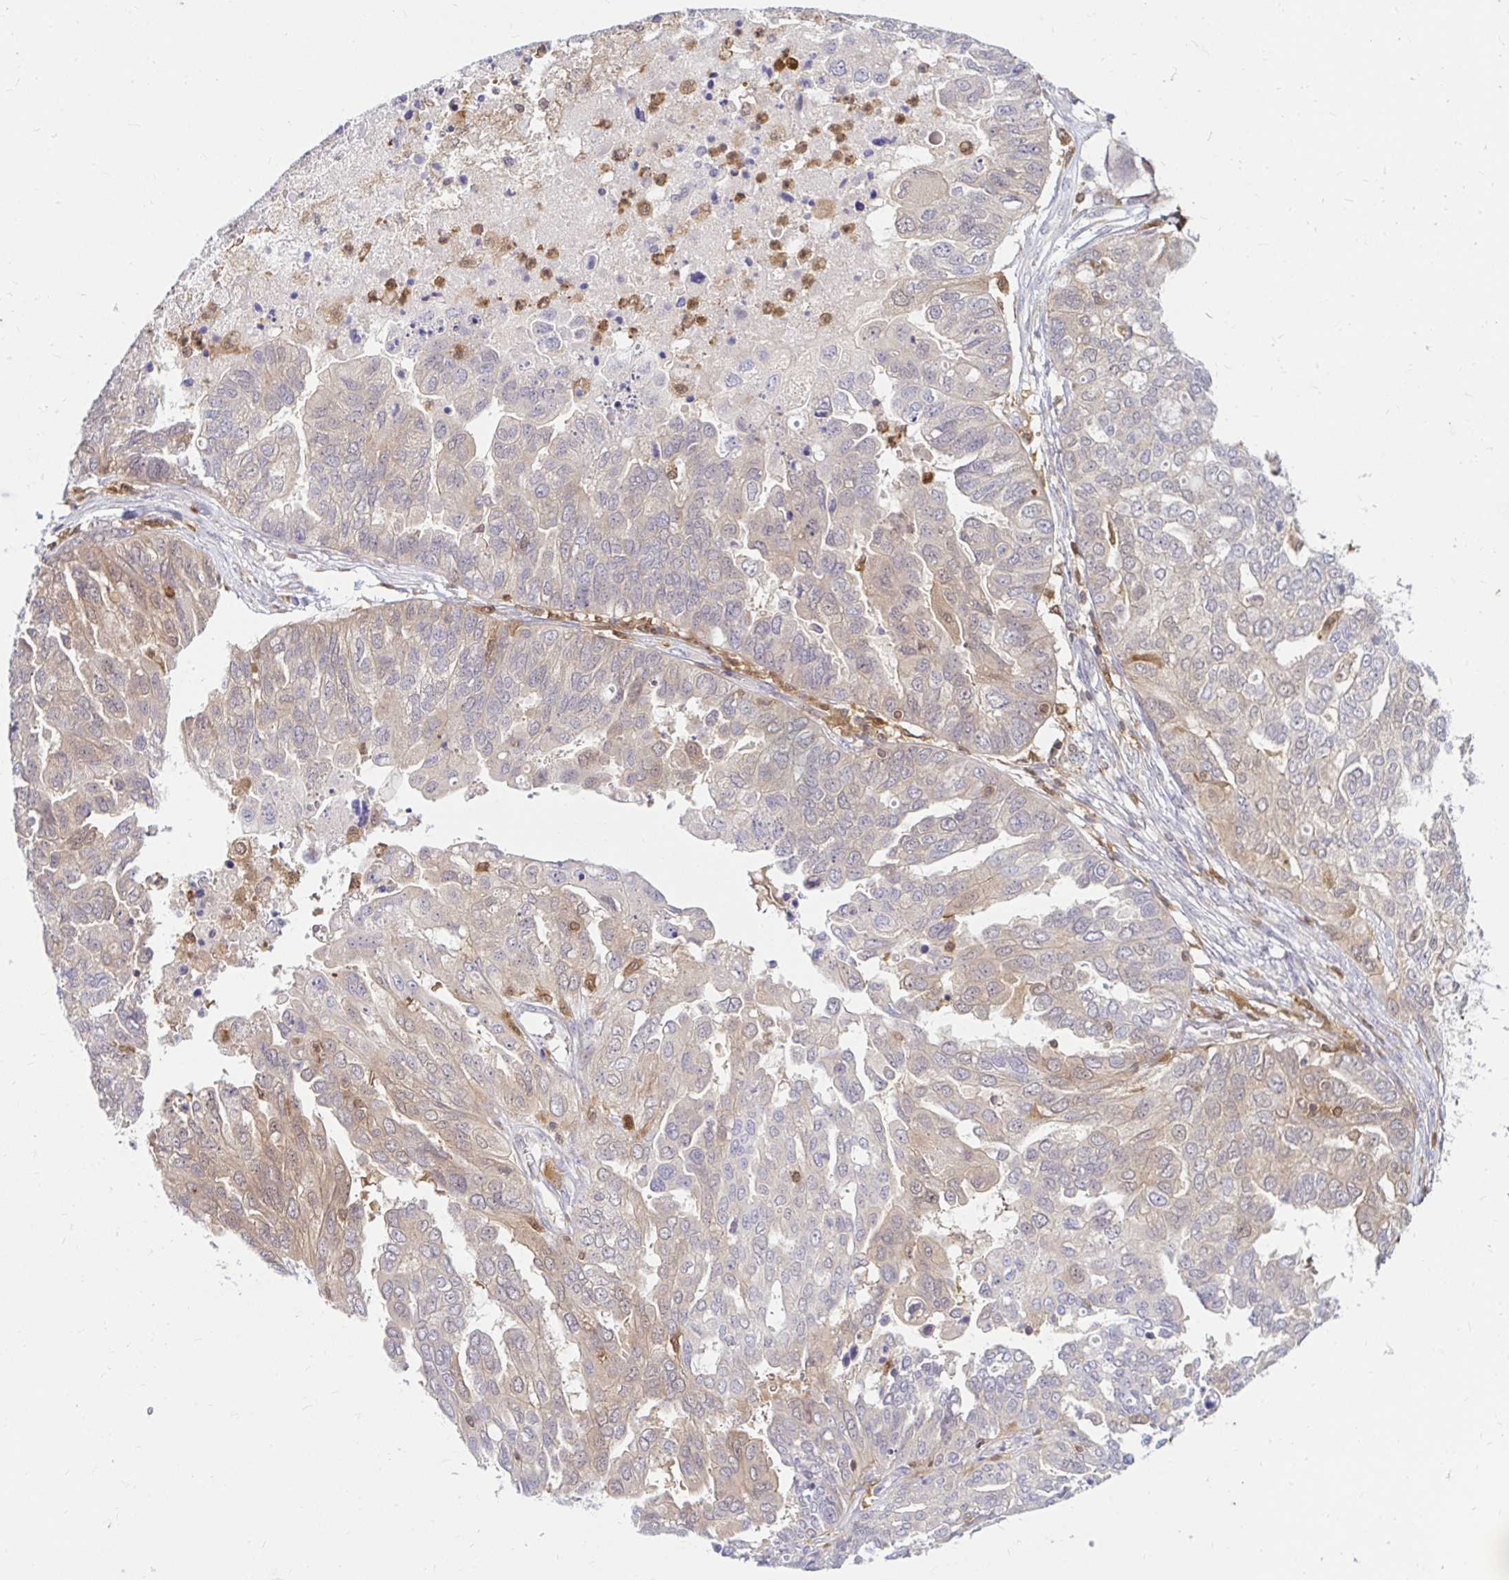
{"staining": {"intensity": "weak", "quantity": "<25%", "location": "cytoplasmic/membranous"}, "tissue": "ovarian cancer", "cell_type": "Tumor cells", "image_type": "cancer", "snomed": [{"axis": "morphology", "description": "Cystadenocarcinoma, serous, NOS"}, {"axis": "topography", "description": "Ovary"}], "caption": "Human ovarian serous cystadenocarcinoma stained for a protein using immunohistochemistry (IHC) reveals no positivity in tumor cells.", "gene": "PYCARD", "patient": {"sex": "female", "age": 53}}